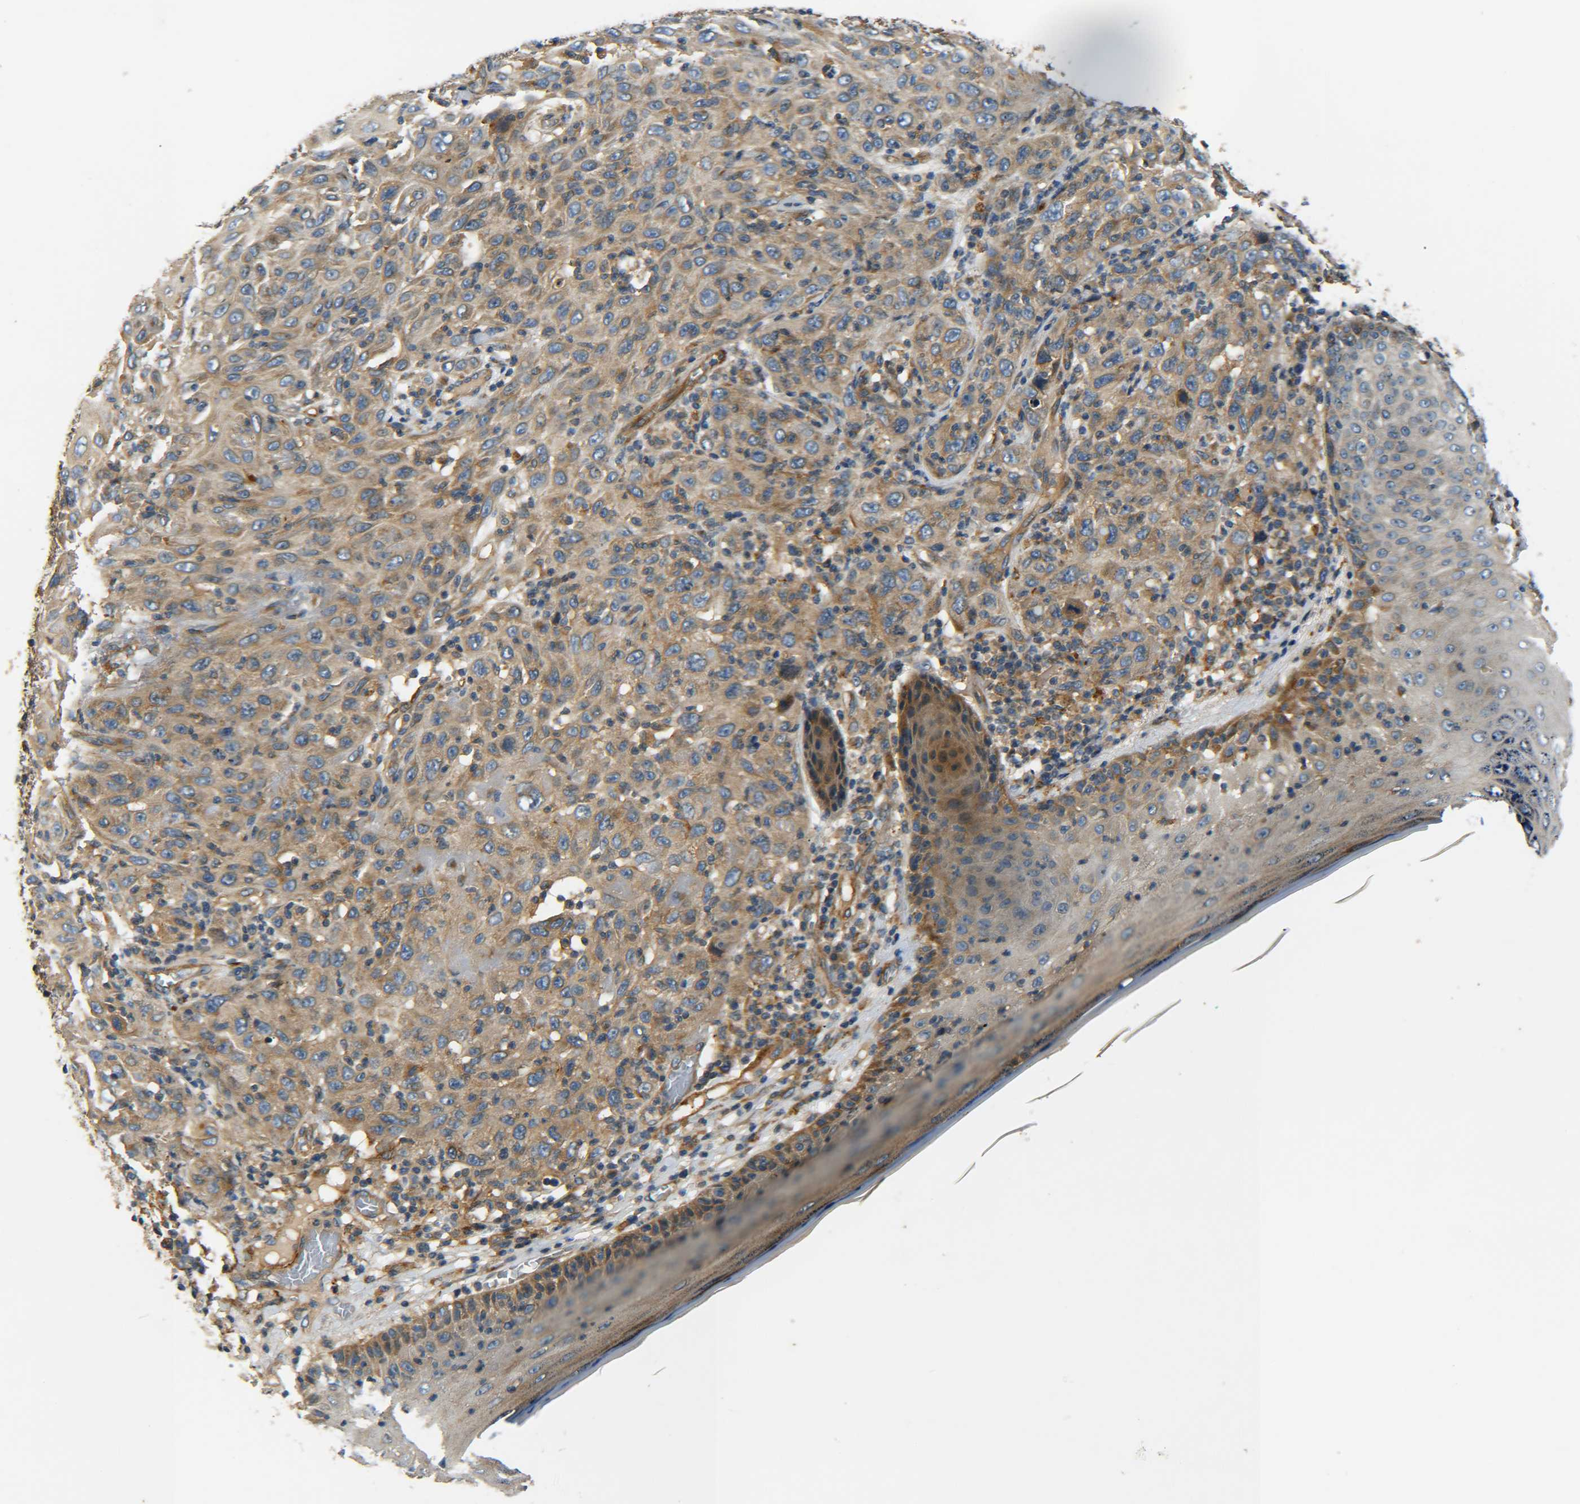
{"staining": {"intensity": "weak", "quantity": ">75%", "location": "cytoplasmic/membranous"}, "tissue": "skin cancer", "cell_type": "Tumor cells", "image_type": "cancer", "snomed": [{"axis": "morphology", "description": "Squamous cell carcinoma, NOS"}, {"axis": "topography", "description": "Skin"}], "caption": "Skin squamous cell carcinoma stained with a protein marker reveals weak staining in tumor cells.", "gene": "LRCH3", "patient": {"sex": "female", "age": 88}}